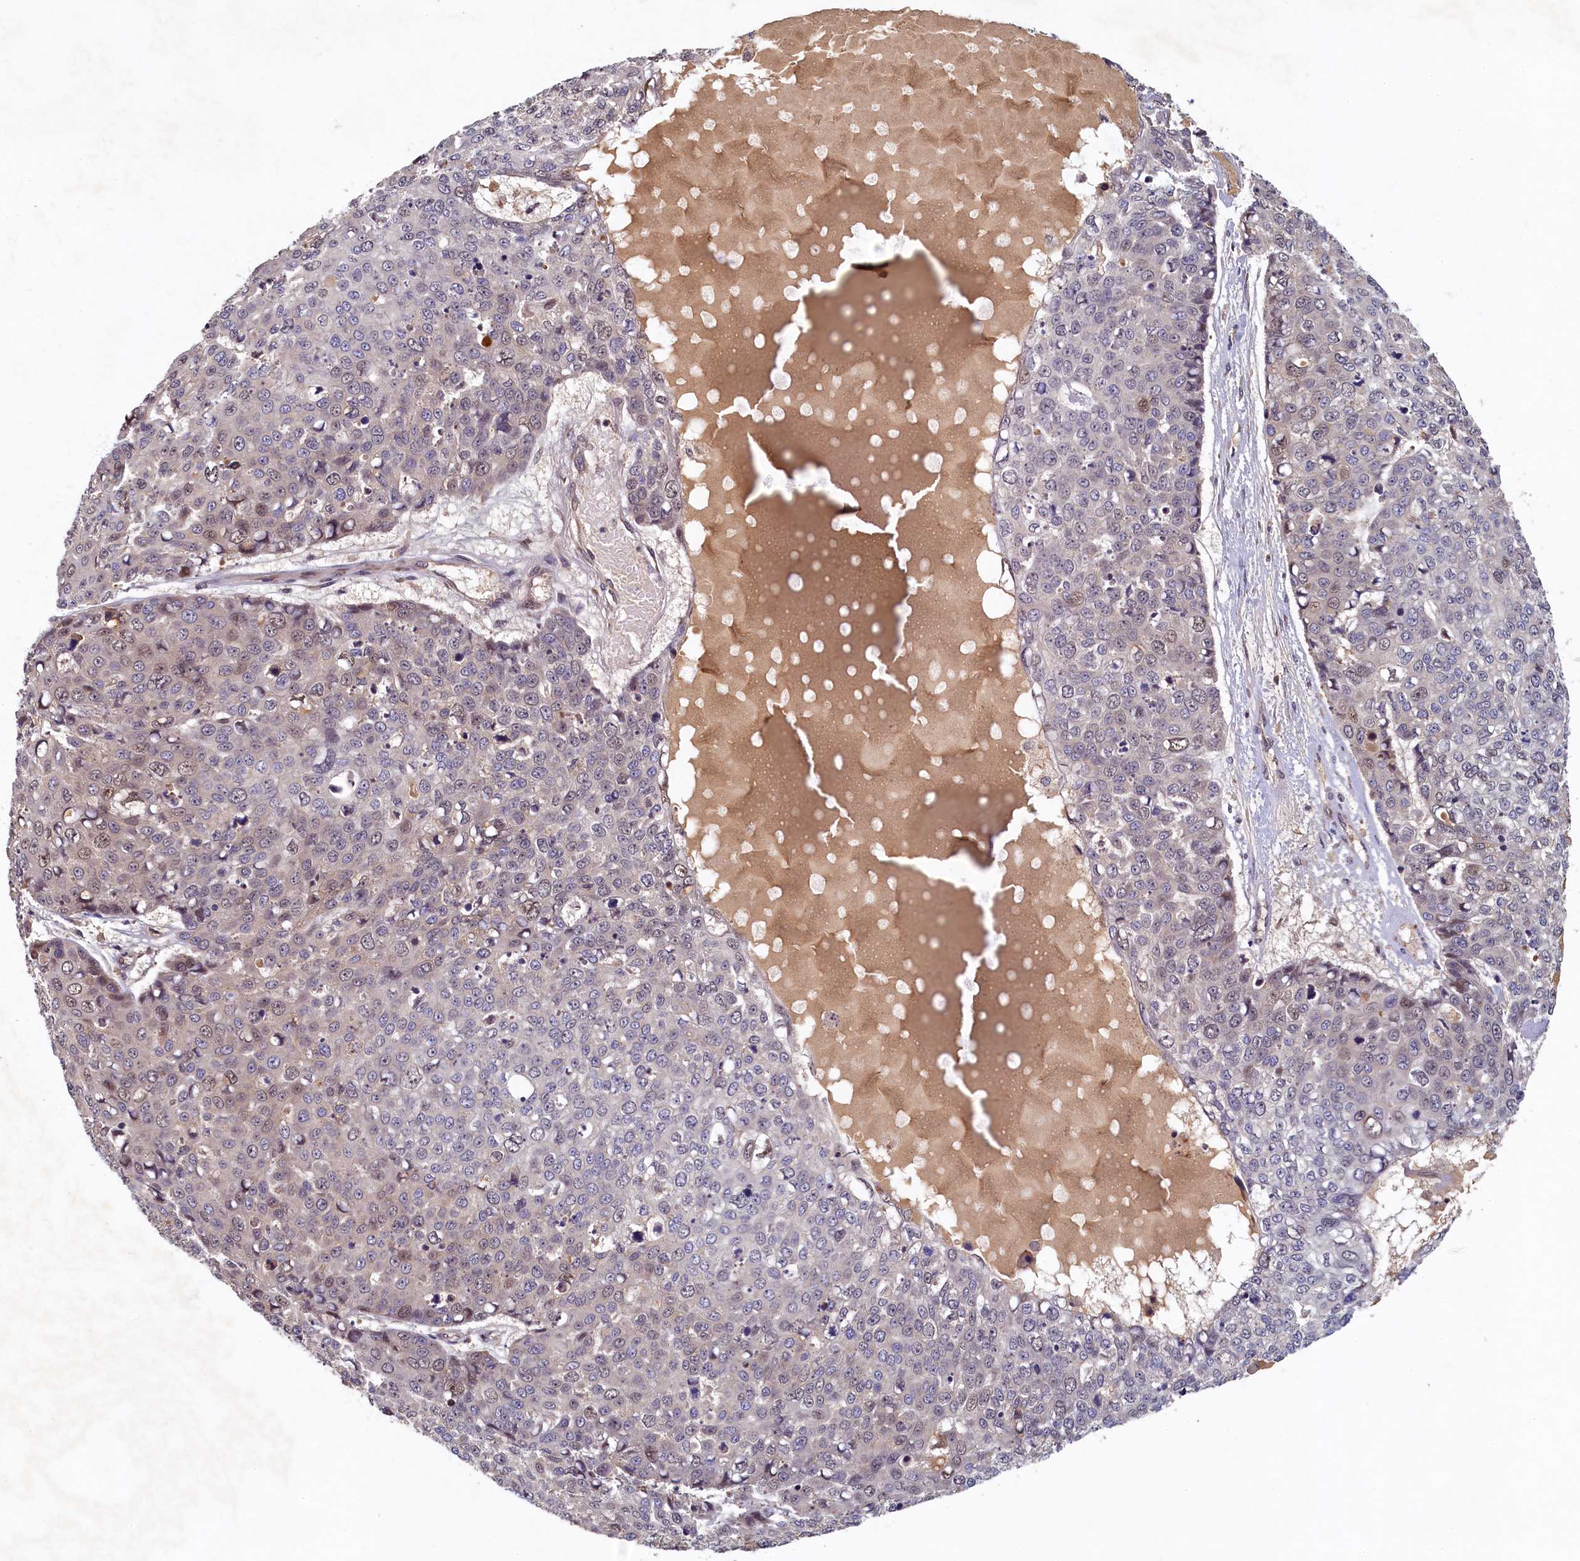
{"staining": {"intensity": "negative", "quantity": "none", "location": "none"}, "tissue": "skin cancer", "cell_type": "Tumor cells", "image_type": "cancer", "snomed": [{"axis": "morphology", "description": "Squamous cell carcinoma, NOS"}, {"axis": "topography", "description": "Skin"}], "caption": "Immunohistochemistry (IHC) of human skin cancer demonstrates no staining in tumor cells.", "gene": "LCMT2", "patient": {"sex": "female", "age": 44}}